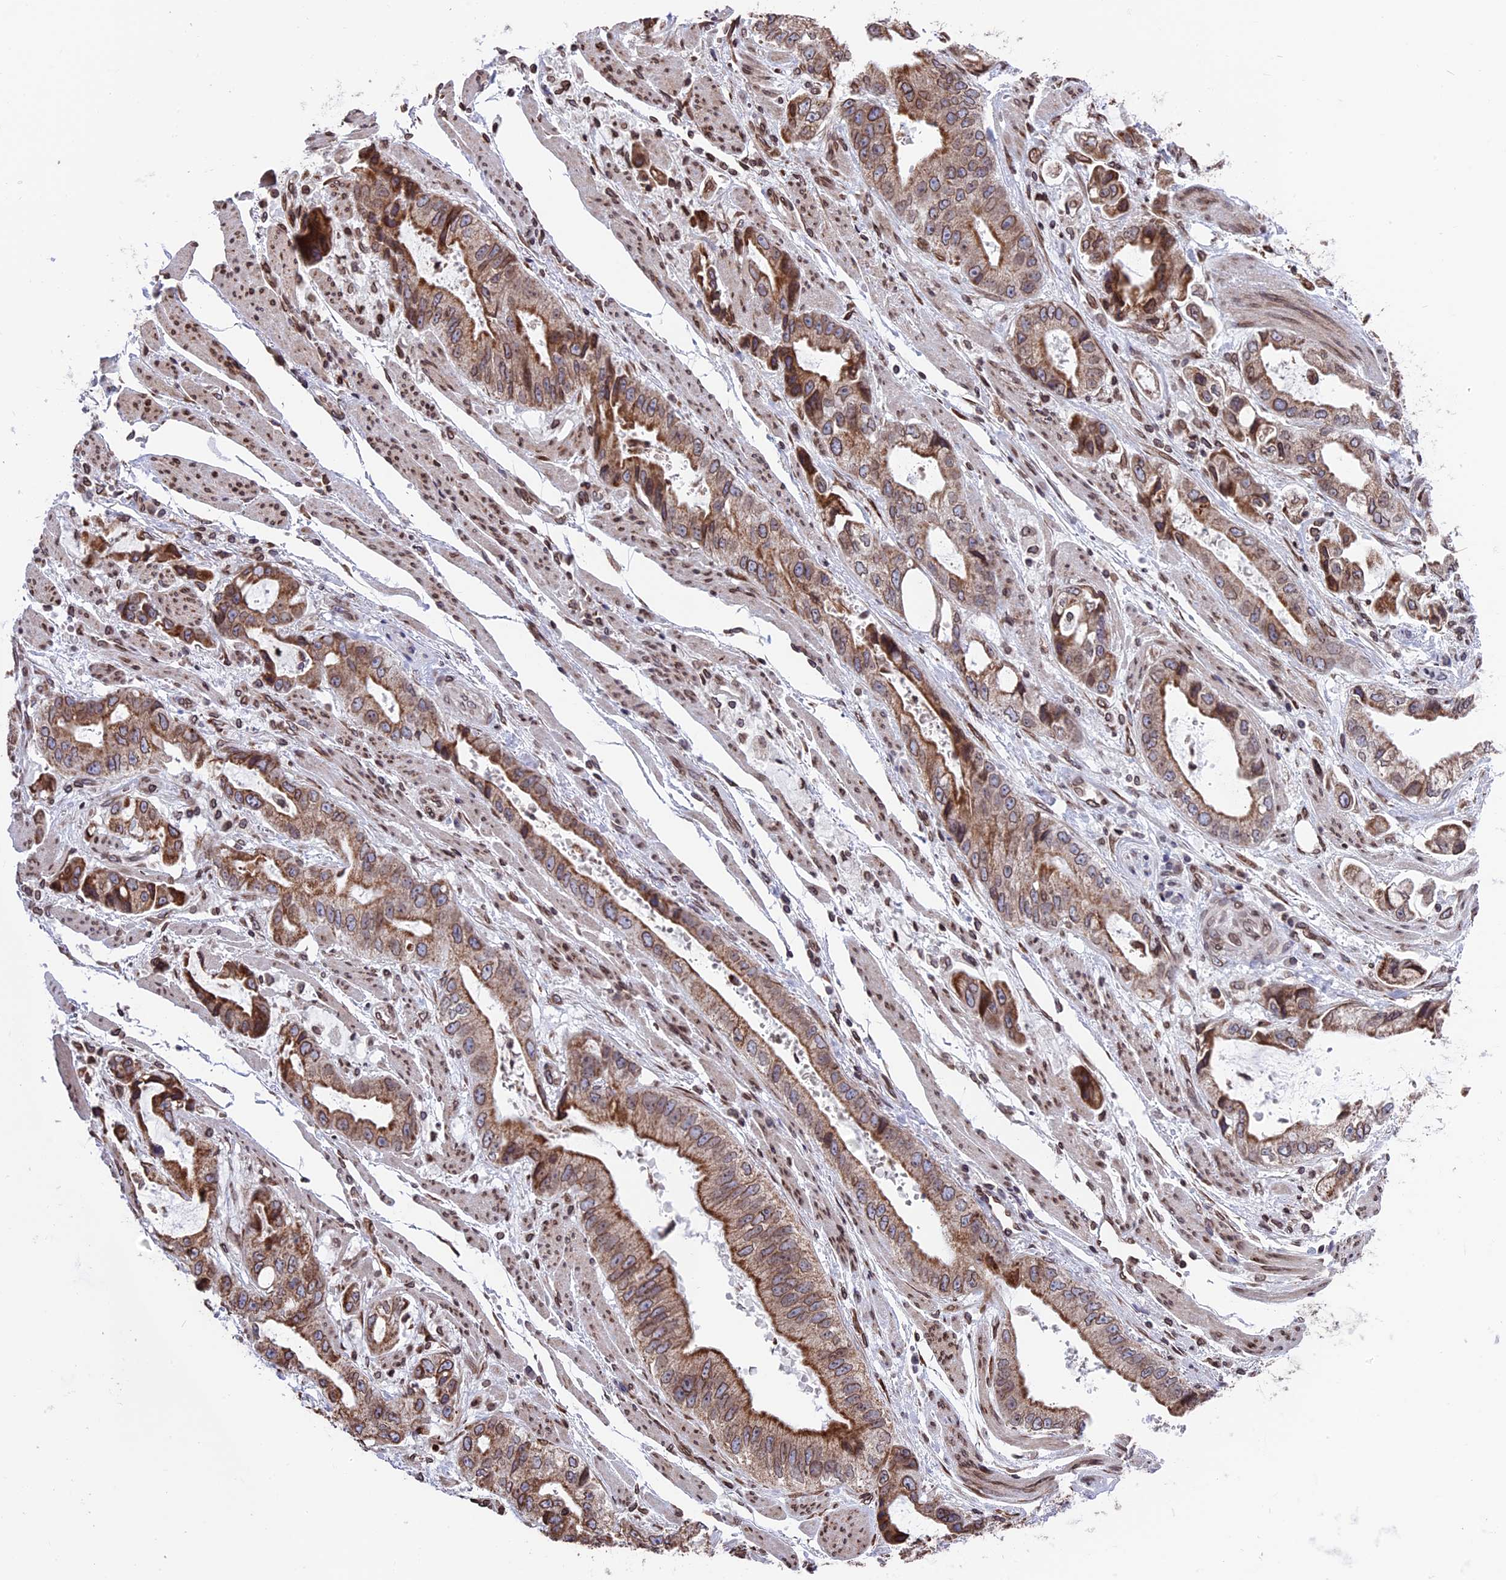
{"staining": {"intensity": "moderate", "quantity": ">75%", "location": "cytoplasmic/membranous,nuclear"}, "tissue": "stomach cancer", "cell_type": "Tumor cells", "image_type": "cancer", "snomed": [{"axis": "morphology", "description": "Adenocarcinoma, NOS"}, {"axis": "topography", "description": "Stomach"}], "caption": "Tumor cells exhibit medium levels of moderate cytoplasmic/membranous and nuclear staining in approximately >75% of cells in adenocarcinoma (stomach).", "gene": "PTCHD4", "patient": {"sex": "male", "age": 62}}